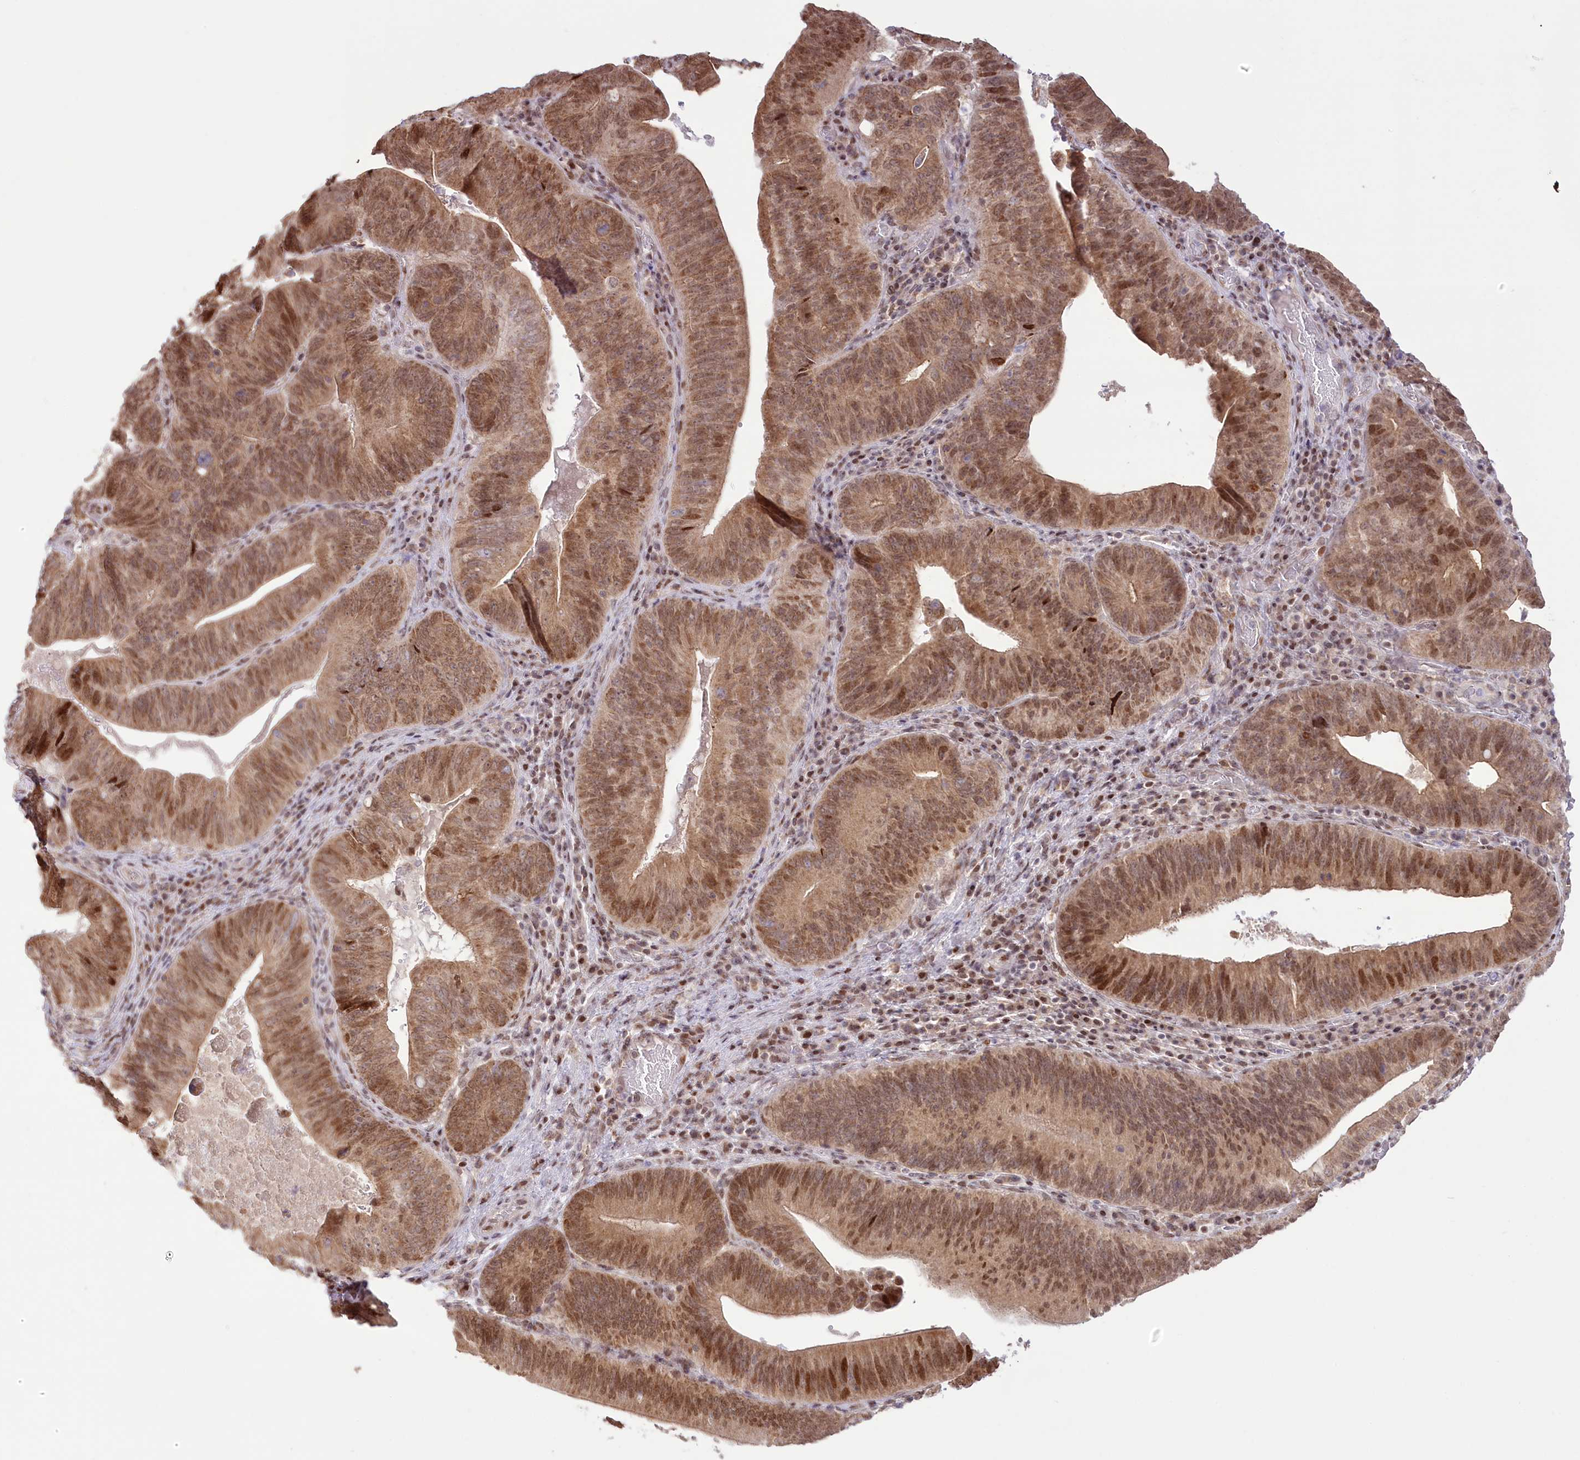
{"staining": {"intensity": "moderate", "quantity": ">75%", "location": "cytoplasmic/membranous,nuclear"}, "tissue": "pancreatic cancer", "cell_type": "Tumor cells", "image_type": "cancer", "snomed": [{"axis": "morphology", "description": "Adenocarcinoma, NOS"}, {"axis": "topography", "description": "Pancreas"}], "caption": "Immunohistochemical staining of human pancreatic cancer exhibits medium levels of moderate cytoplasmic/membranous and nuclear protein expression in approximately >75% of tumor cells.", "gene": "PYURF", "patient": {"sex": "male", "age": 63}}